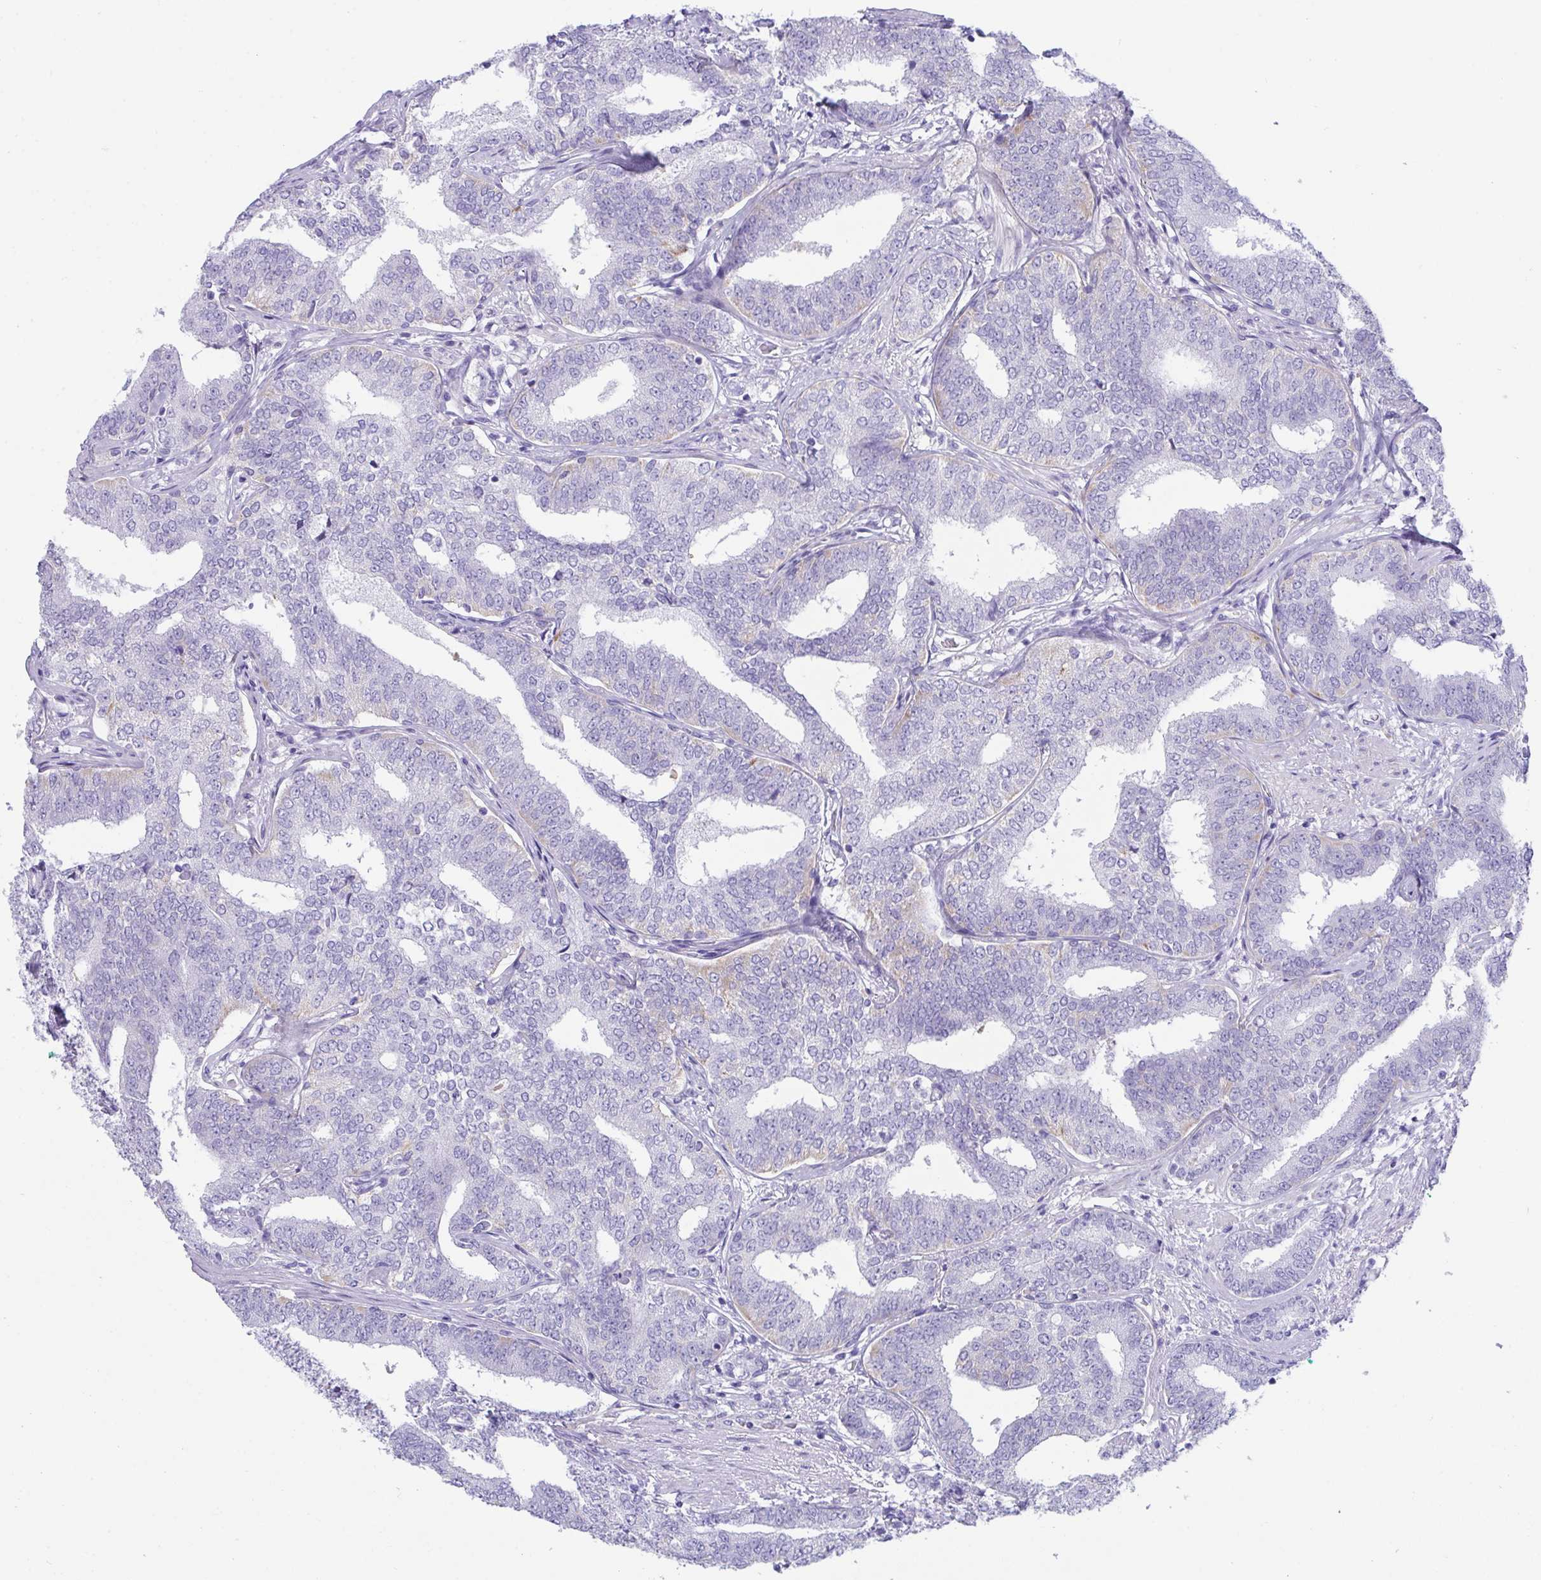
{"staining": {"intensity": "negative", "quantity": "none", "location": "none"}, "tissue": "prostate cancer", "cell_type": "Tumor cells", "image_type": "cancer", "snomed": [{"axis": "morphology", "description": "Adenocarcinoma, High grade"}, {"axis": "topography", "description": "Prostate"}], "caption": "DAB immunohistochemical staining of prostate cancer (high-grade adenocarcinoma) reveals no significant staining in tumor cells.", "gene": "TMEM106B", "patient": {"sex": "male", "age": 72}}